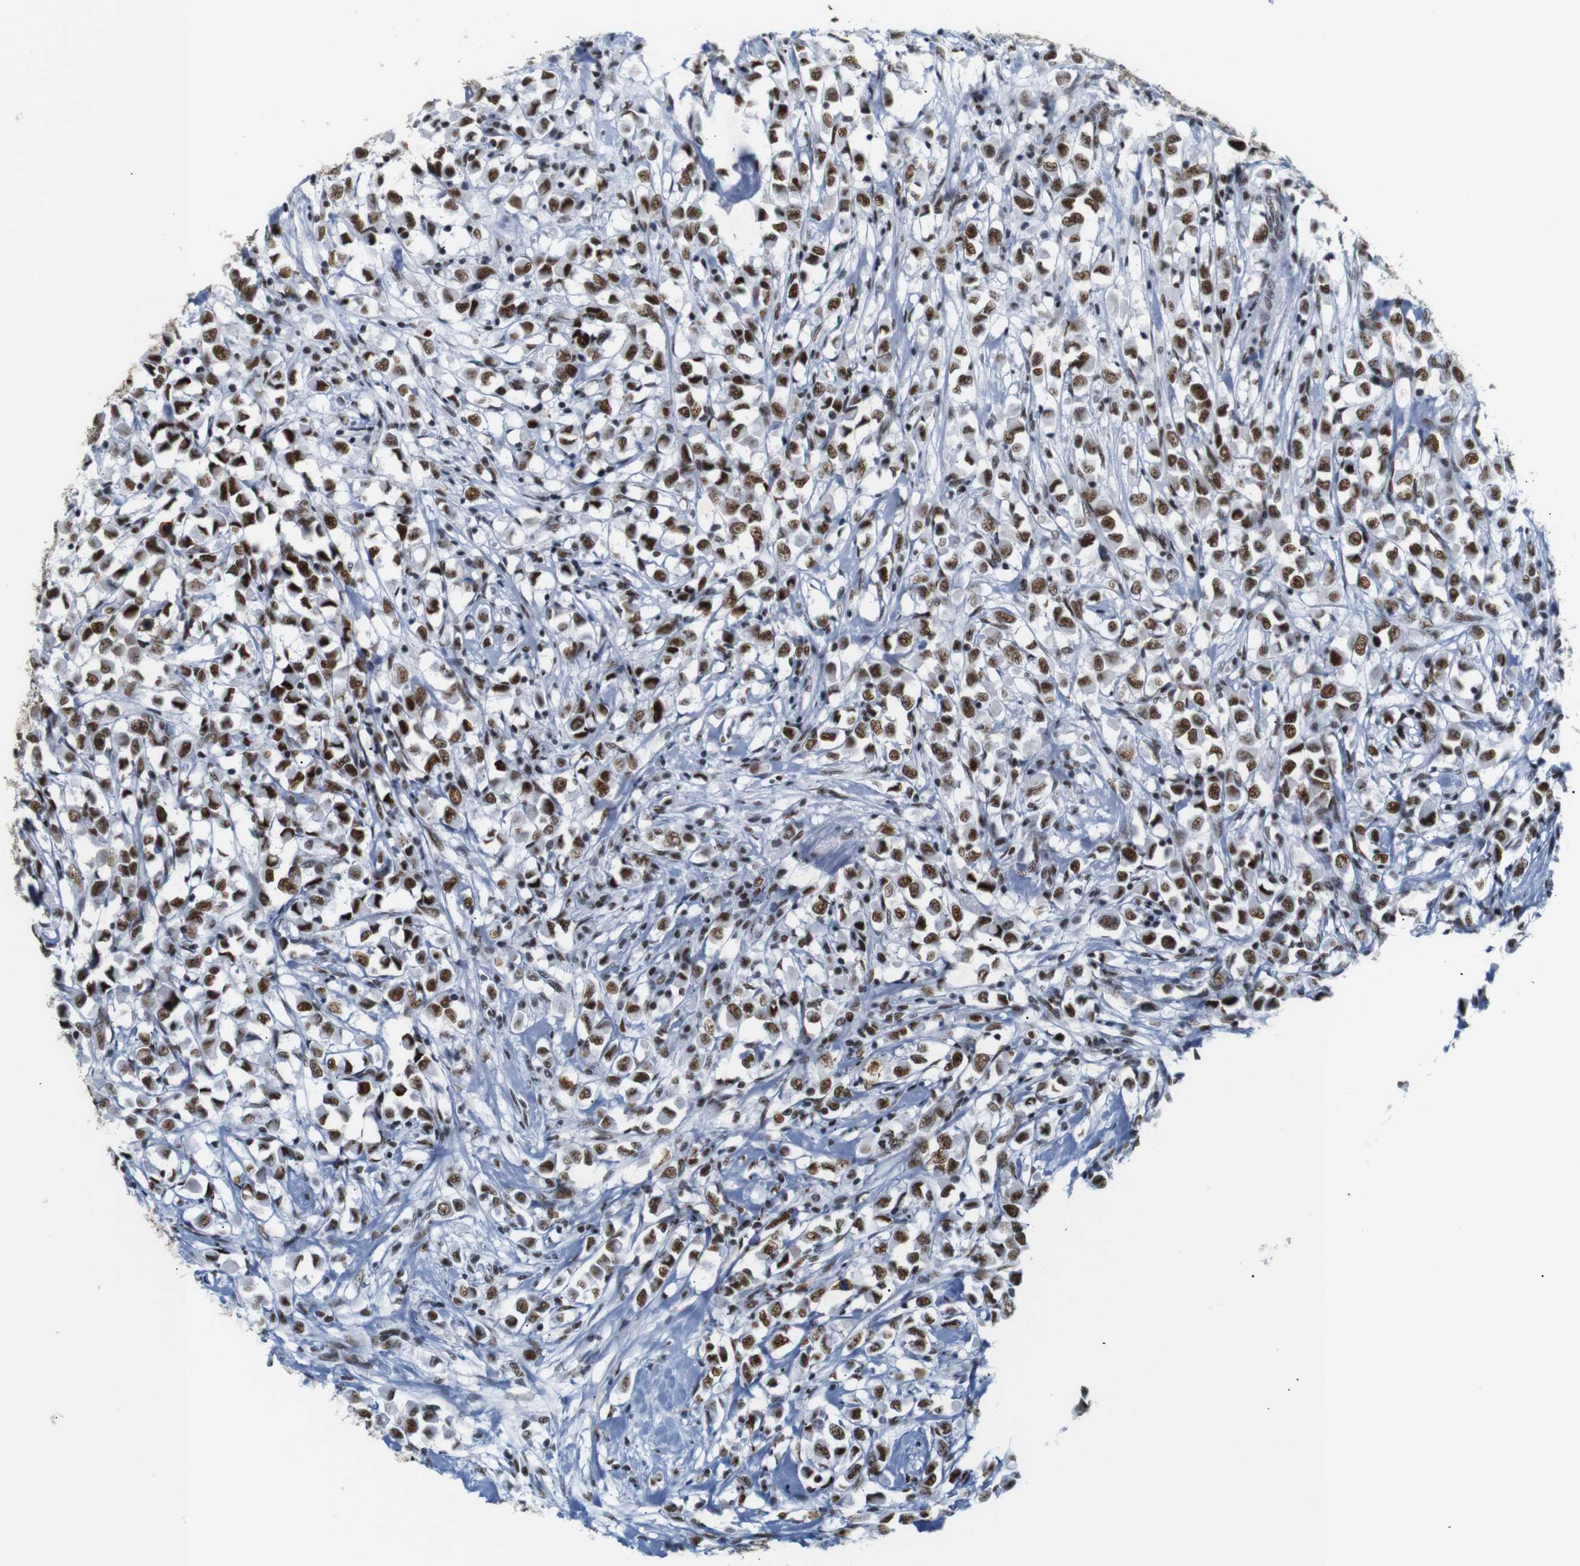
{"staining": {"intensity": "strong", "quantity": ">75%", "location": "nuclear"}, "tissue": "breast cancer", "cell_type": "Tumor cells", "image_type": "cancer", "snomed": [{"axis": "morphology", "description": "Duct carcinoma"}, {"axis": "topography", "description": "Breast"}], "caption": "Human breast cancer (invasive ductal carcinoma) stained for a protein (brown) demonstrates strong nuclear positive positivity in approximately >75% of tumor cells.", "gene": "TRA2B", "patient": {"sex": "female", "age": 61}}